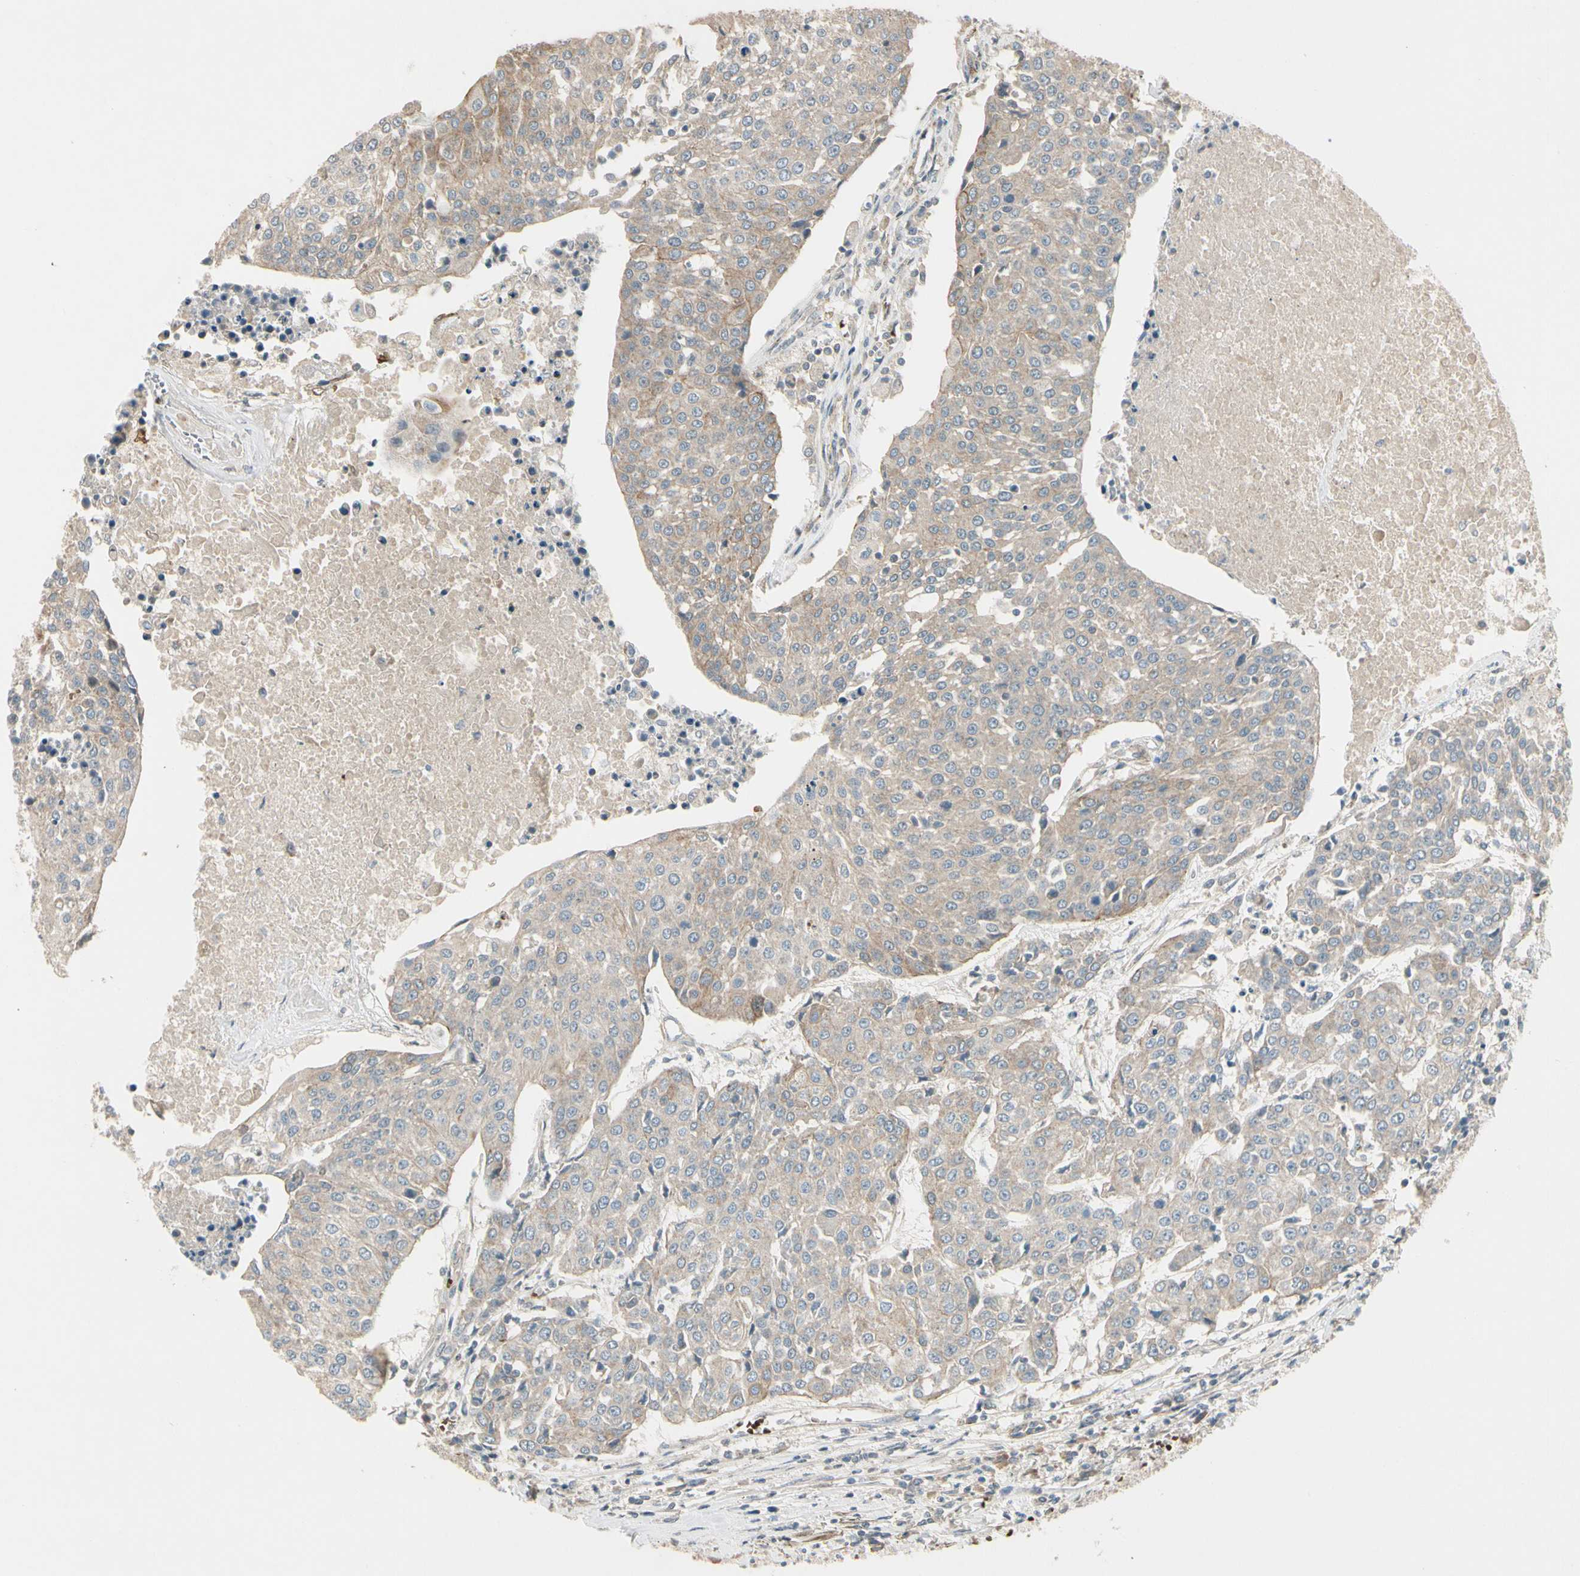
{"staining": {"intensity": "weak", "quantity": "25%-75%", "location": "cytoplasmic/membranous"}, "tissue": "urothelial cancer", "cell_type": "Tumor cells", "image_type": "cancer", "snomed": [{"axis": "morphology", "description": "Urothelial carcinoma, High grade"}, {"axis": "topography", "description": "Urinary bladder"}], "caption": "Weak cytoplasmic/membranous positivity for a protein is present in about 25%-75% of tumor cells of urothelial cancer using immunohistochemistry.", "gene": "PPP3CB", "patient": {"sex": "female", "age": 85}}